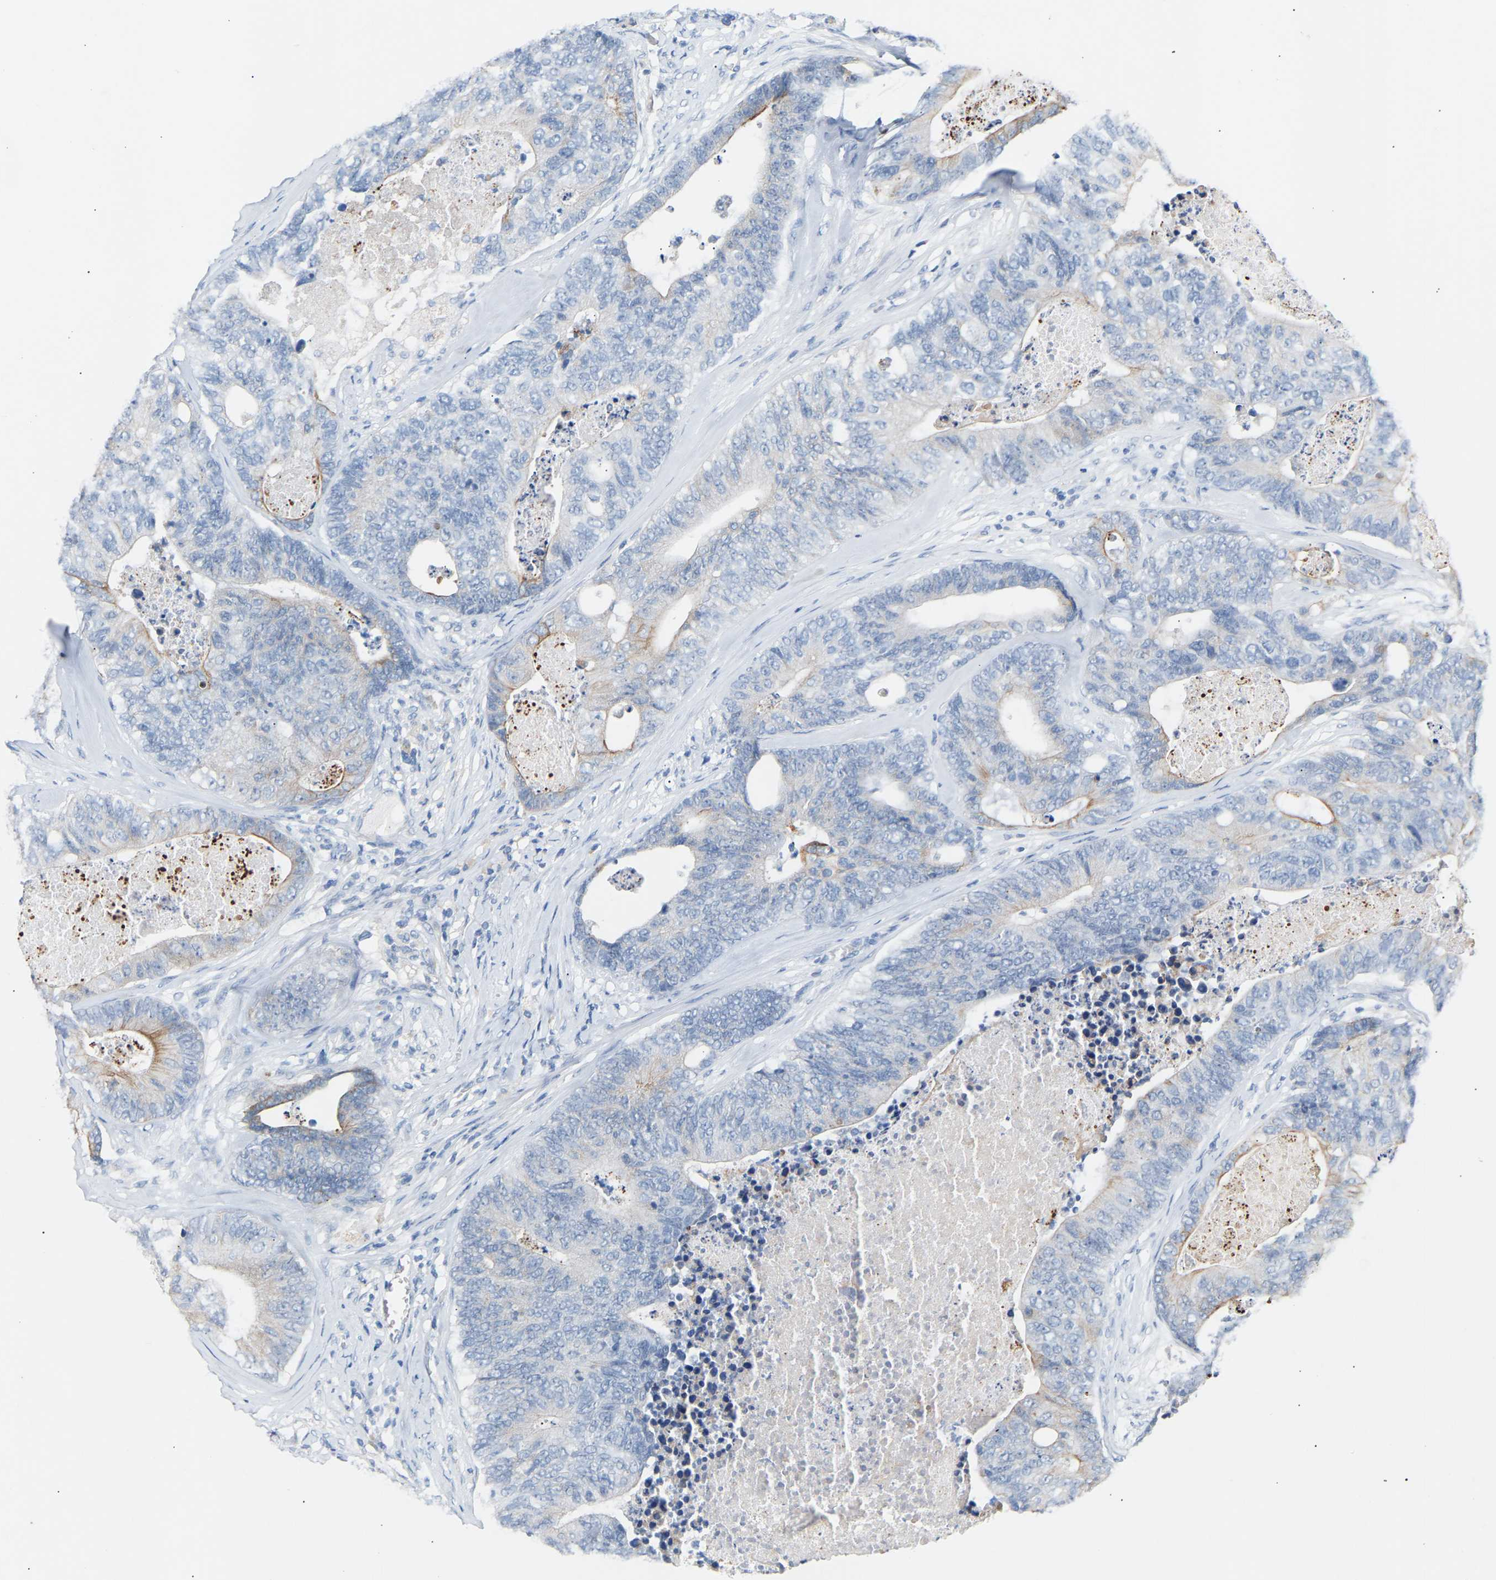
{"staining": {"intensity": "moderate", "quantity": "<25%", "location": "cytoplasmic/membranous"}, "tissue": "colorectal cancer", "cell_type": "Tumor cells", "image_type": "cancer", "snomed": [{"axis": "morphology", "description": "Adenocarcinoma, NOS"}, {"axis": "topography", "description": "Colon"}], "caption": "A brown stain shows moderate cytoplasmic/membranous expression of a protein in adenocarcinoma (colorectal) tumor cells. Using DAB (brown) and hematoxylin (blue) stains, captured at high magnification using brightfield microscopy.", "gene": "PEX1", "patient": {"sex": "female", "age": 67}}